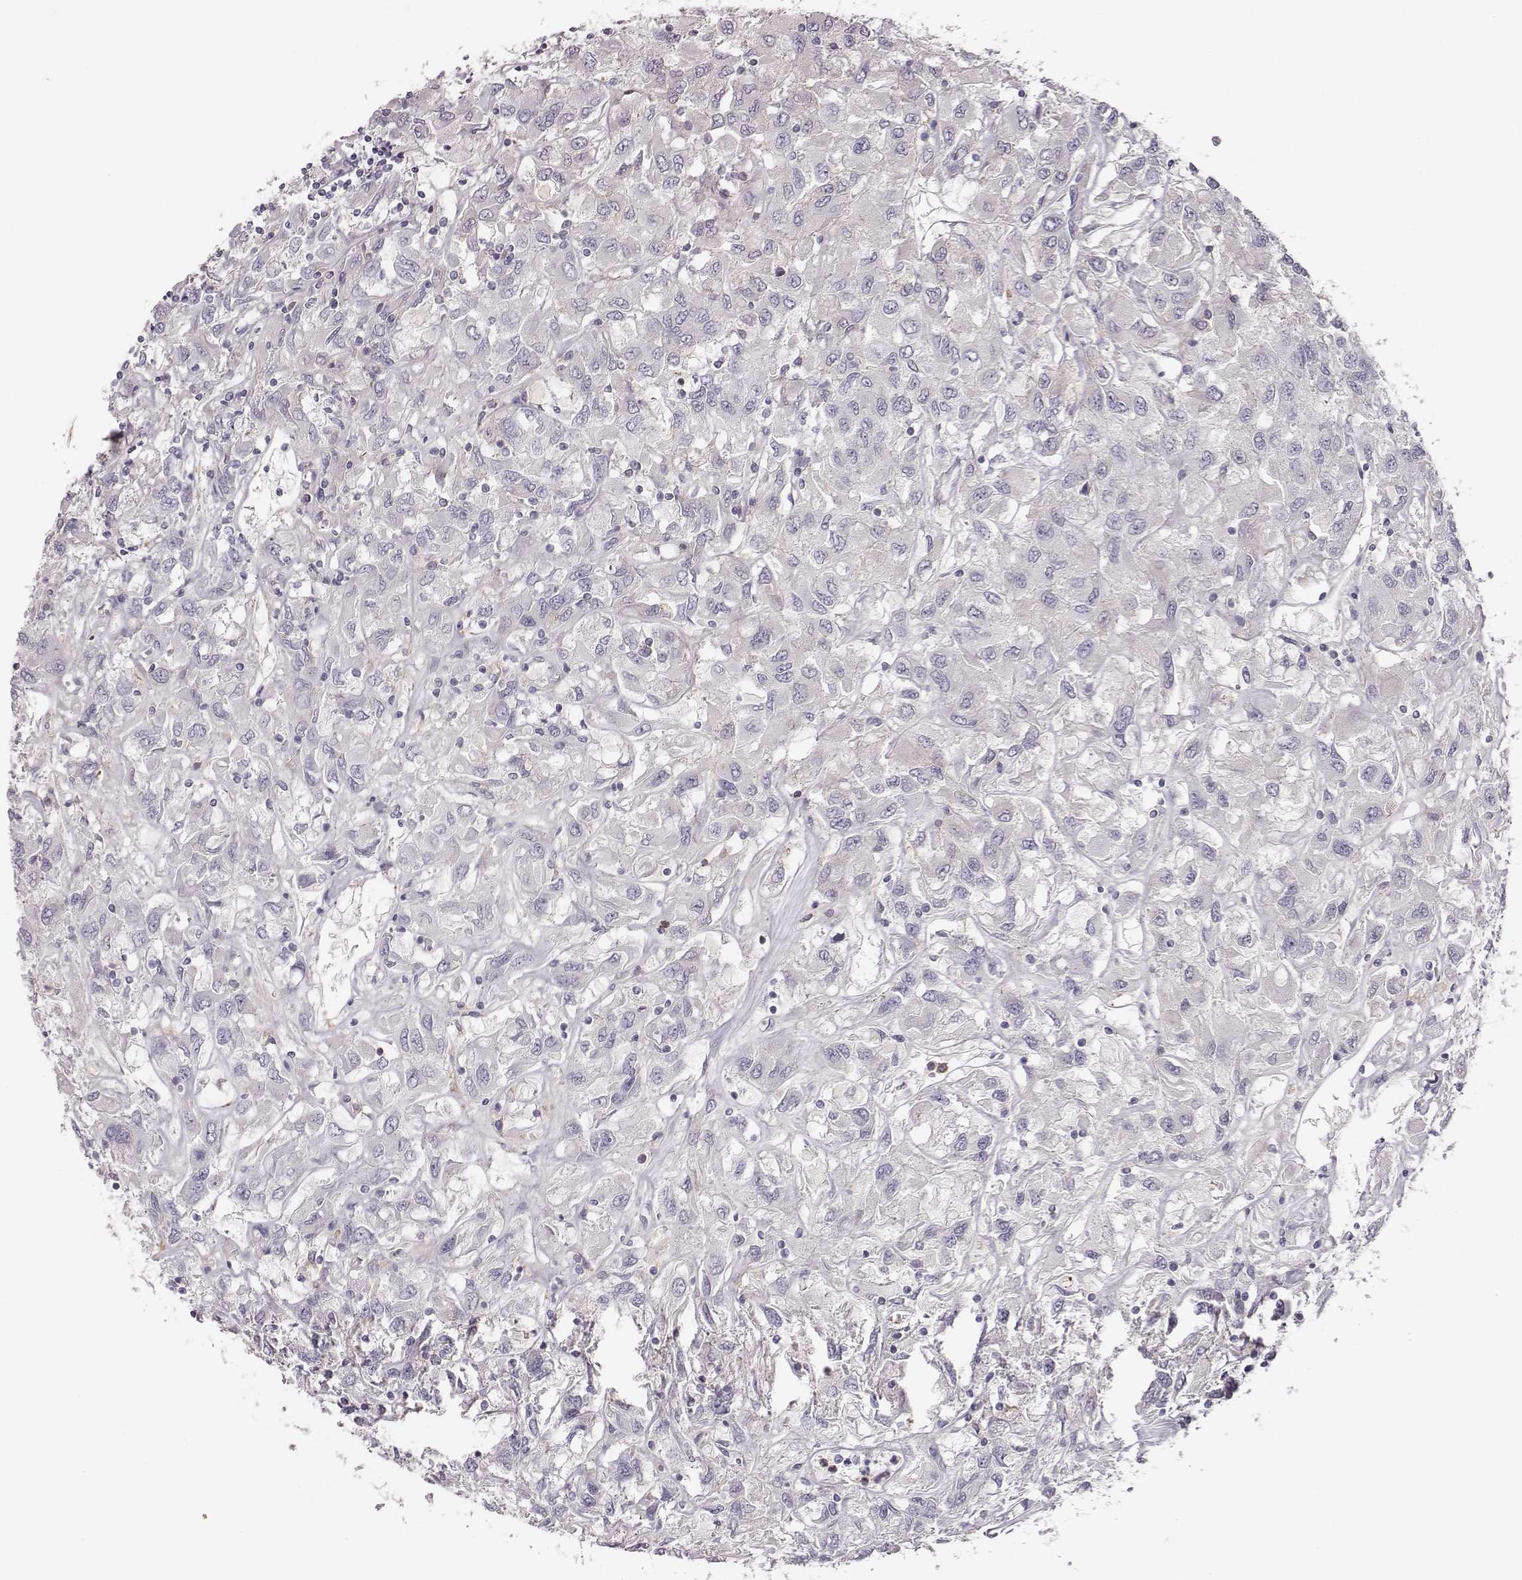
{"staining": {"intensity": "negative", "quantity": "none", "location": "none"}, "tissue": "renal cancer", "cell_type": "Tumor cells", "image_type": "cancer", "snomed": [{"axis": "morphology", "description": "Adenocarcinoma, NOS"}, {"axis": "topography", "description": "Kidney"}], "caption": "A high-resolution micrograph shows immunohistochemistry staining of renal cancer (adenocarcinoma), which reveals no significant positivity in tumor cells.", "gene": "ZYX", "patient": {"sex": "female", "age": 76}}